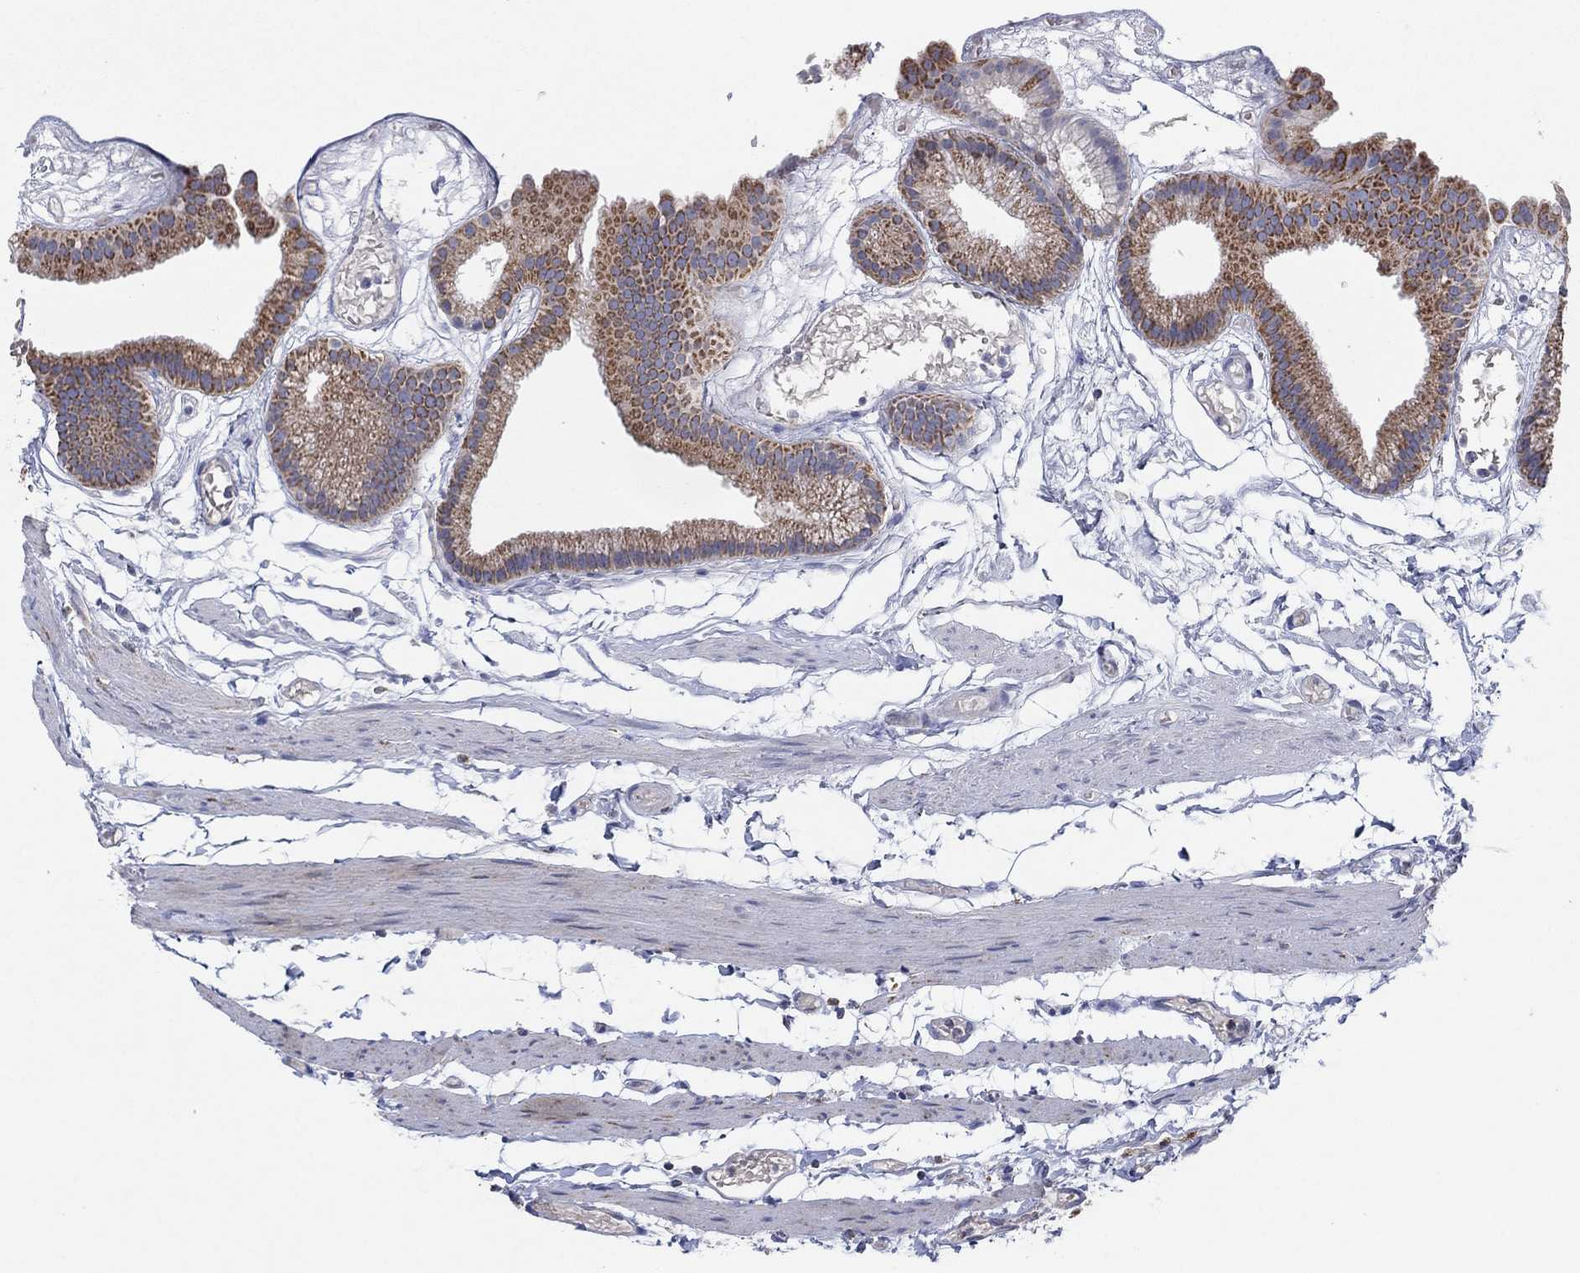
{"staining": {"intensity": "moderate", "quantity": "25%-75%", "location": "cytoplasmic/membranous"}, "tissue": "gallbladder", "cell_type": "Glandular cells", "image_type": "normal", "snomed": [{"axis": "morphology", "description": "Normal tissue, NOS"}, {"axis": "topography", "description": "Gallbladder"}], "caption": "Approximately 25%-75% of glandular cells in benign human gallbladder exhibit moderate cytoplasmic/membranous protein expression as visualized by brown immunohistochemical staining.", "gene": "C9orf85", "patient": {"sex": "female", "age": 45}}